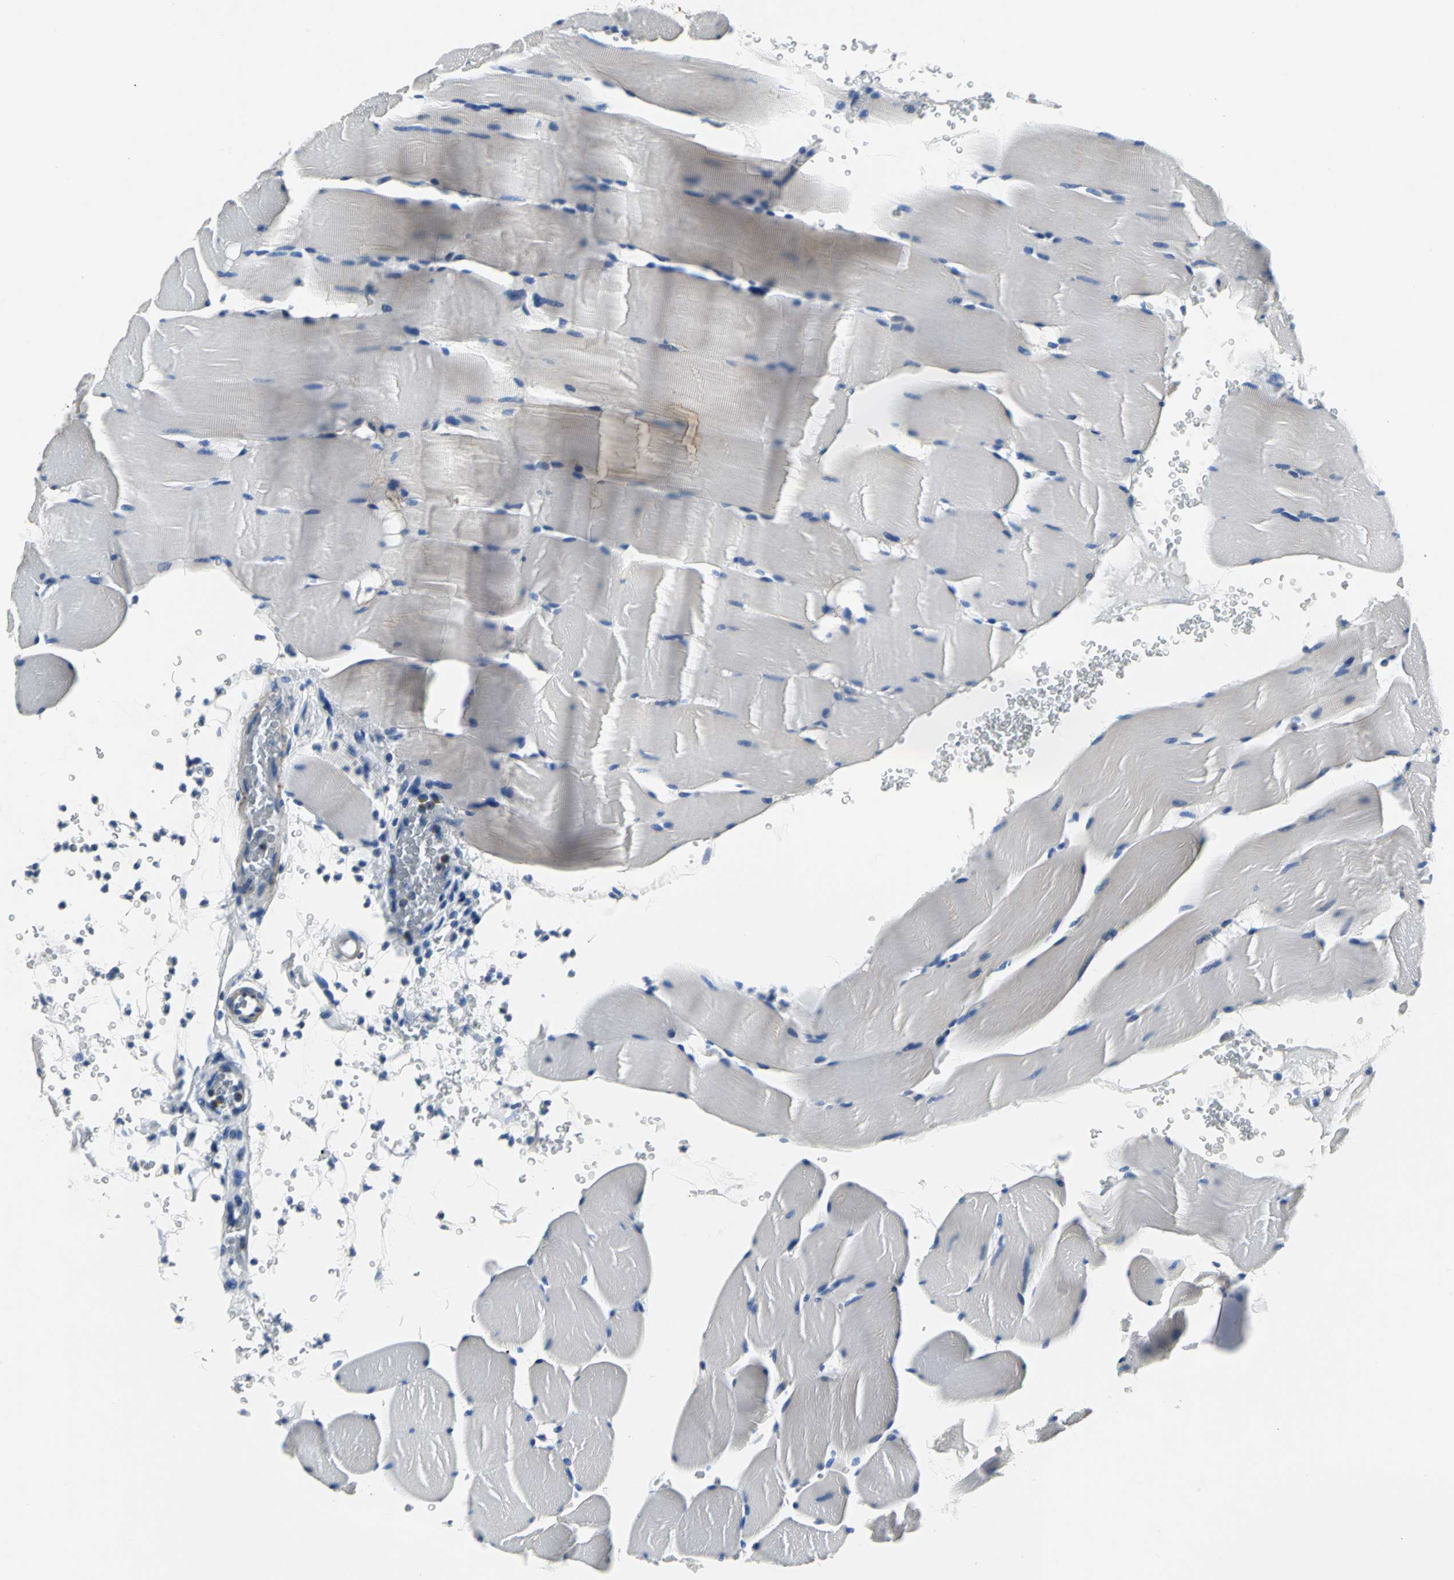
{"staining": {"intensity": "negative", "quantity": "none", "location": "none"}, "tissue": "skeletal muscle", "cell_type": "Myocytes", "image_type": "normal", "snomed": [{"axis": "morphology", "description": "Normal tissue, NOS"}, {"axis": "topography", "description": "Skeletal muscle"}], "caption": "Skeletal muscle was stained to show a protein in brown. There is no significant expression in myocytes. (Stains: DAB (3,3'-diaminobenzidine) IHC with hematoxylin counter stain, Microscopy: brightfield microscopy at high magnification).", "gene": "IFI6", "patient": {"sex": "male", "age": 62}}